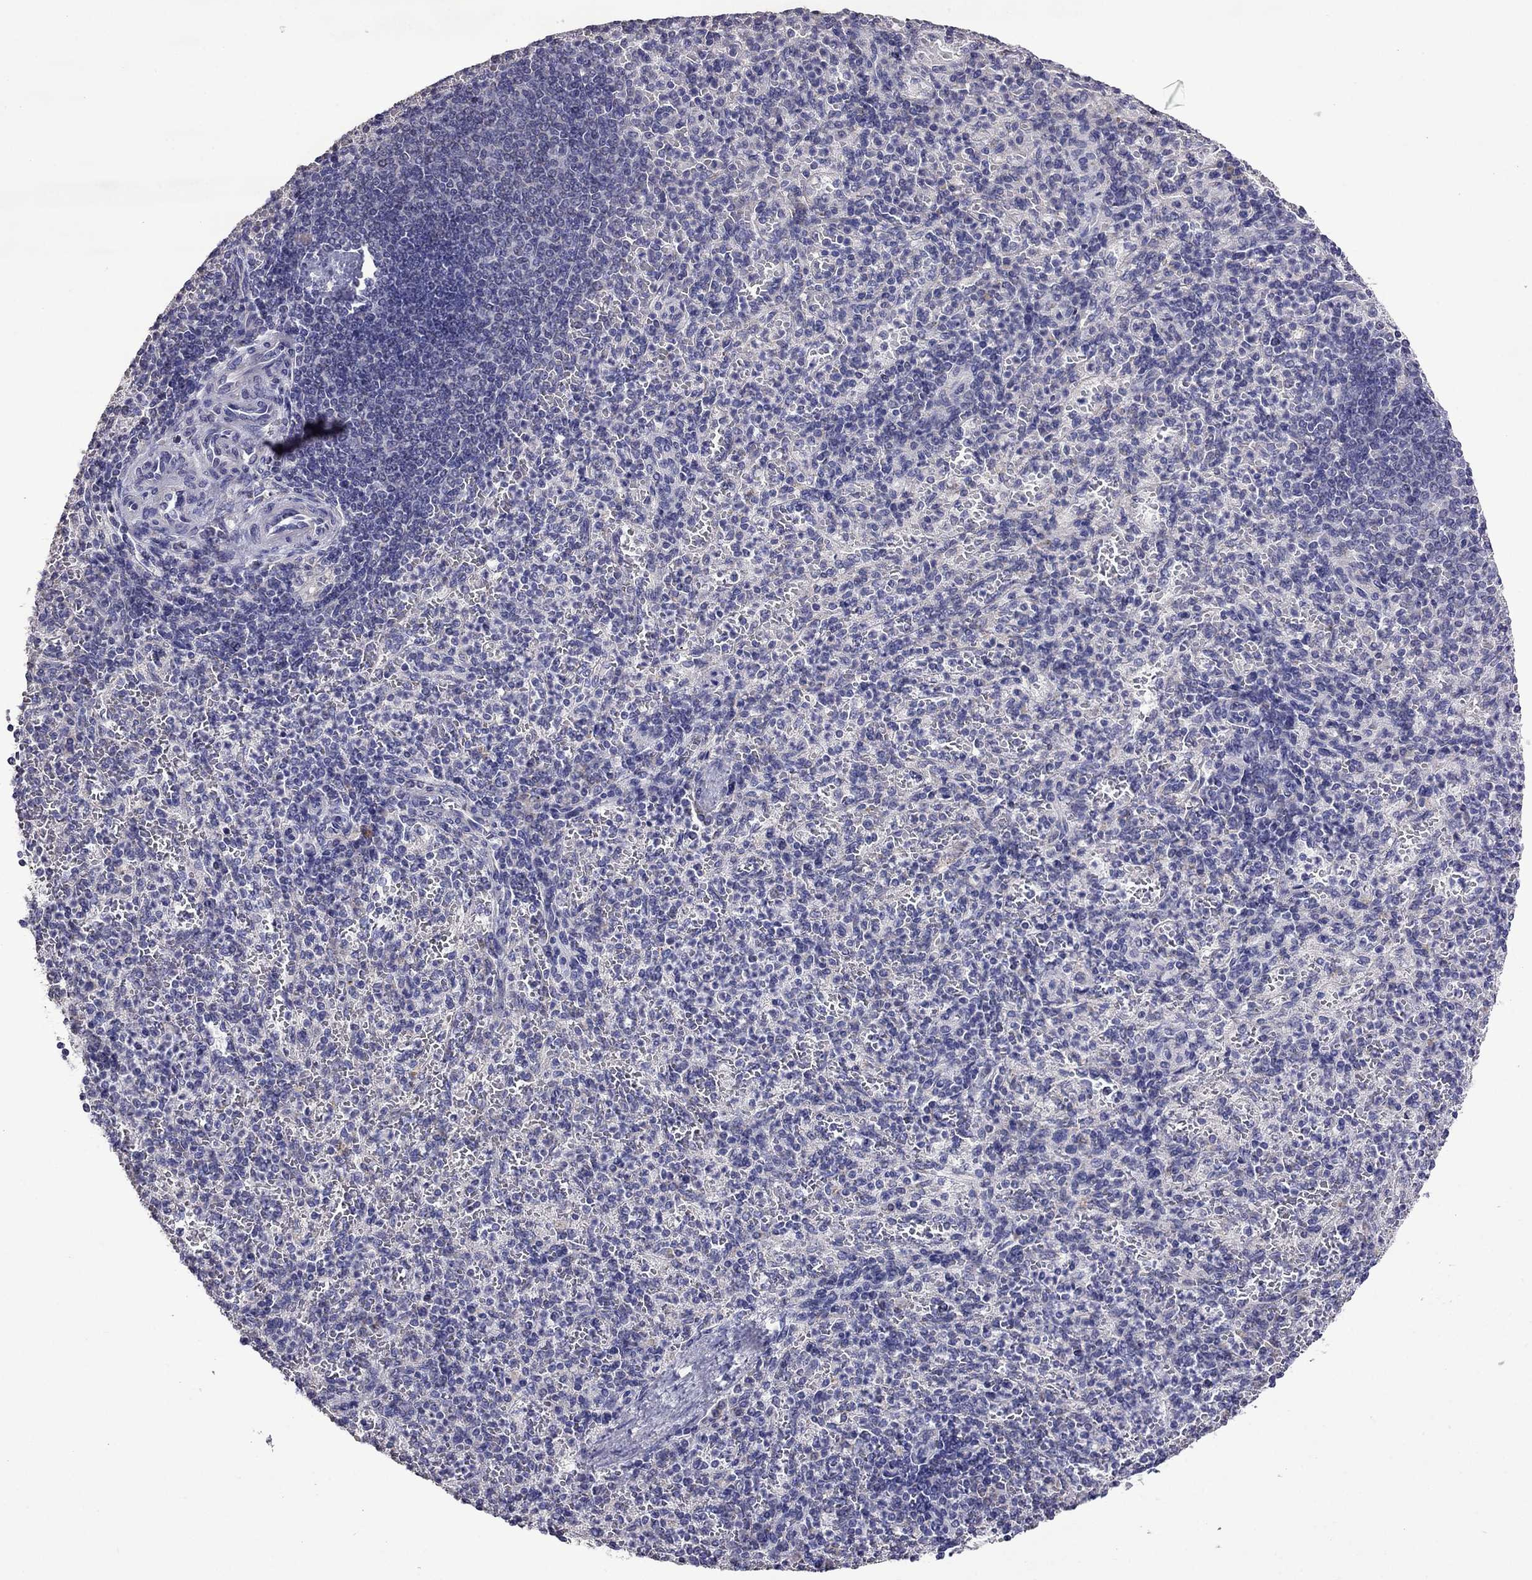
{"staining": {"intensity": "negative", "quantity": "none", "location": "none"}, "tissue": "spleen", "cell_type": "Cells in red pulp", "image_type": "normal", "snomed": [{"axis": "morphology", "description": "Normal tissue, NOS"}, {"axis": "topography", "description": "Spleen"}], "caption": "Micrograph shows no protein positivity in cells in red pulp of benign spleen. (DAB (3,3'-diaminobenzidine) immunohistochemistry (IHC), high magnification).", "gene": "AK5", "patient": {"sex": "female", "age": 74}}